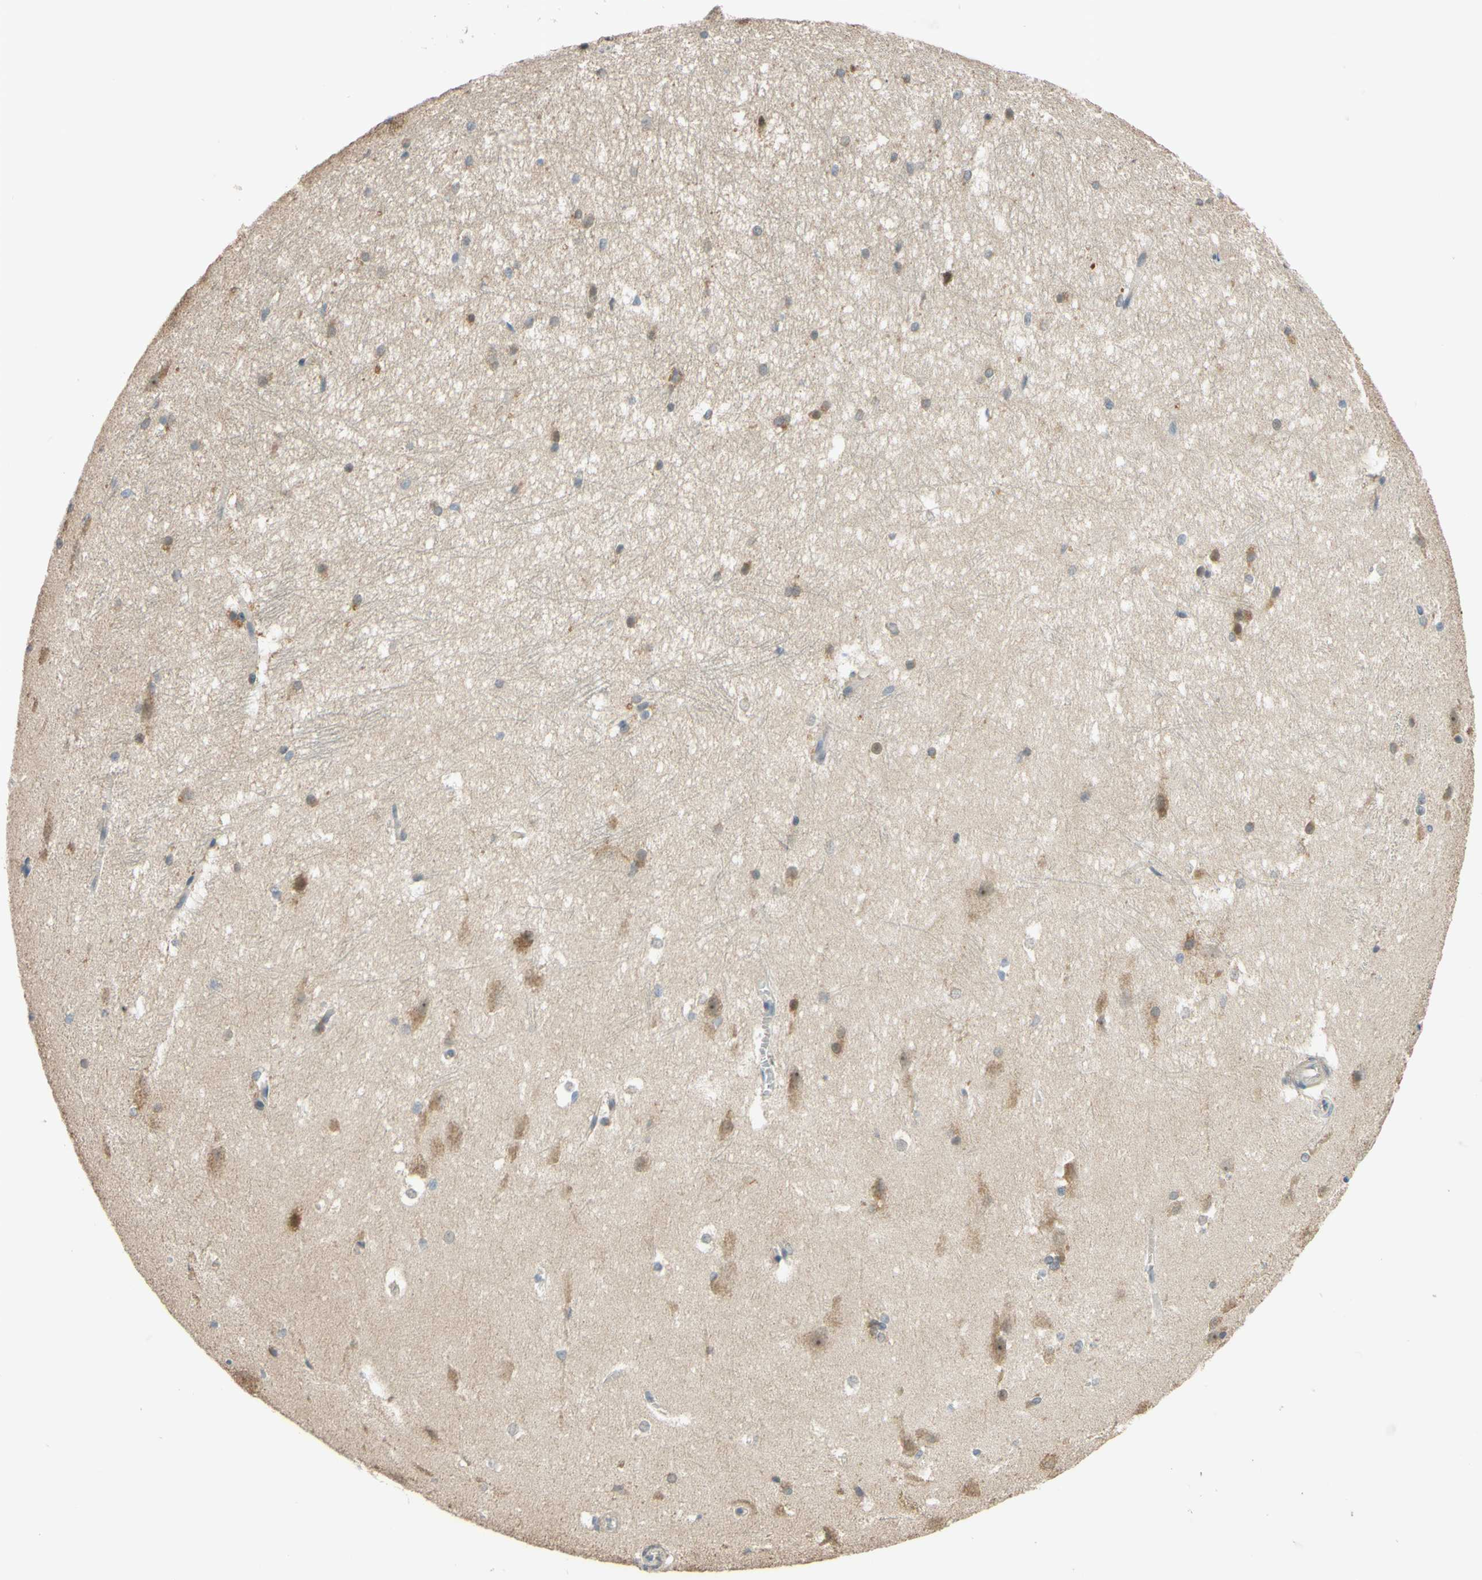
{"staining": {"intensity": "negative", "quantity": "none", "location": "none"}, "tissue": "hippocampus", "cell_type": "Glial cells", "image_type": "normal", "snomed": [{"axis": "morphology", "description": "Normal tissue, NOS"}, {"axis": "topography", "description": "Hippocampus"}], "caption": "Immunohistochemistry photomicrograph of normal hippocampus: human hippocampus stained with DAB (3,3'-diaminobenzidine) displays no significant protein positivity in glial cells.", "gene": "GATA1", "patient": {"sex": "female", "age": 19}}